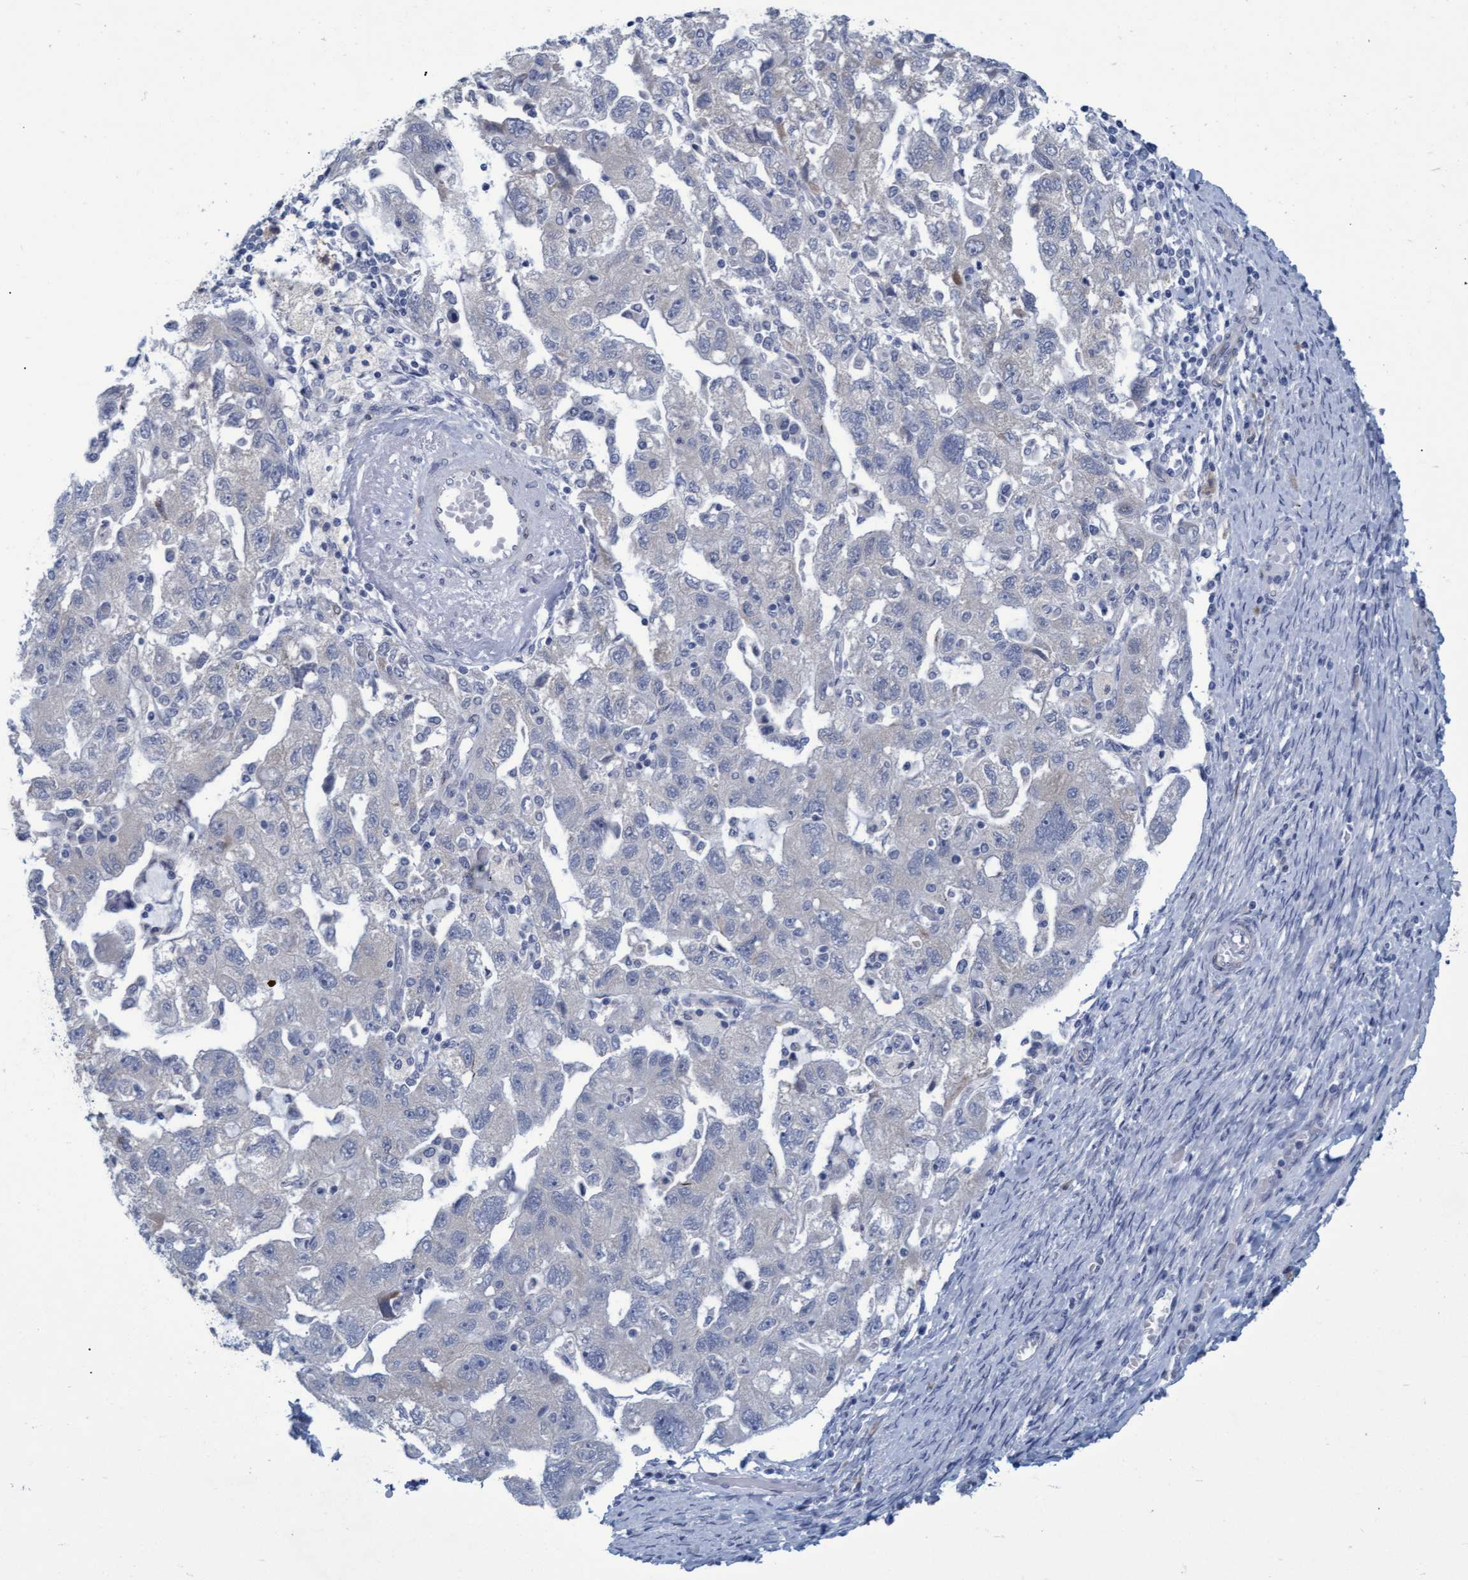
{"staining": {"intensity": "negative", "quantity": "none", "location": "none"}, "tissue": "ovarian cancer", "cell_type": "Tumor cells", "image_type": "cancer", "snomed": [{"axis": "morphology", "description": "Carcinoma, NOS"}, {"axis": "morphology", "description": "Cystadenocarcinoma, serous, NOS"}, {"axis": "topography", "description": "Ovary"}], "caption": "Protein analysis of carcinoma (ovarian) displays no significant staining in tumor cells.", "gene": "SSTR3", "patient": {"sex": "female", "age": 69}}